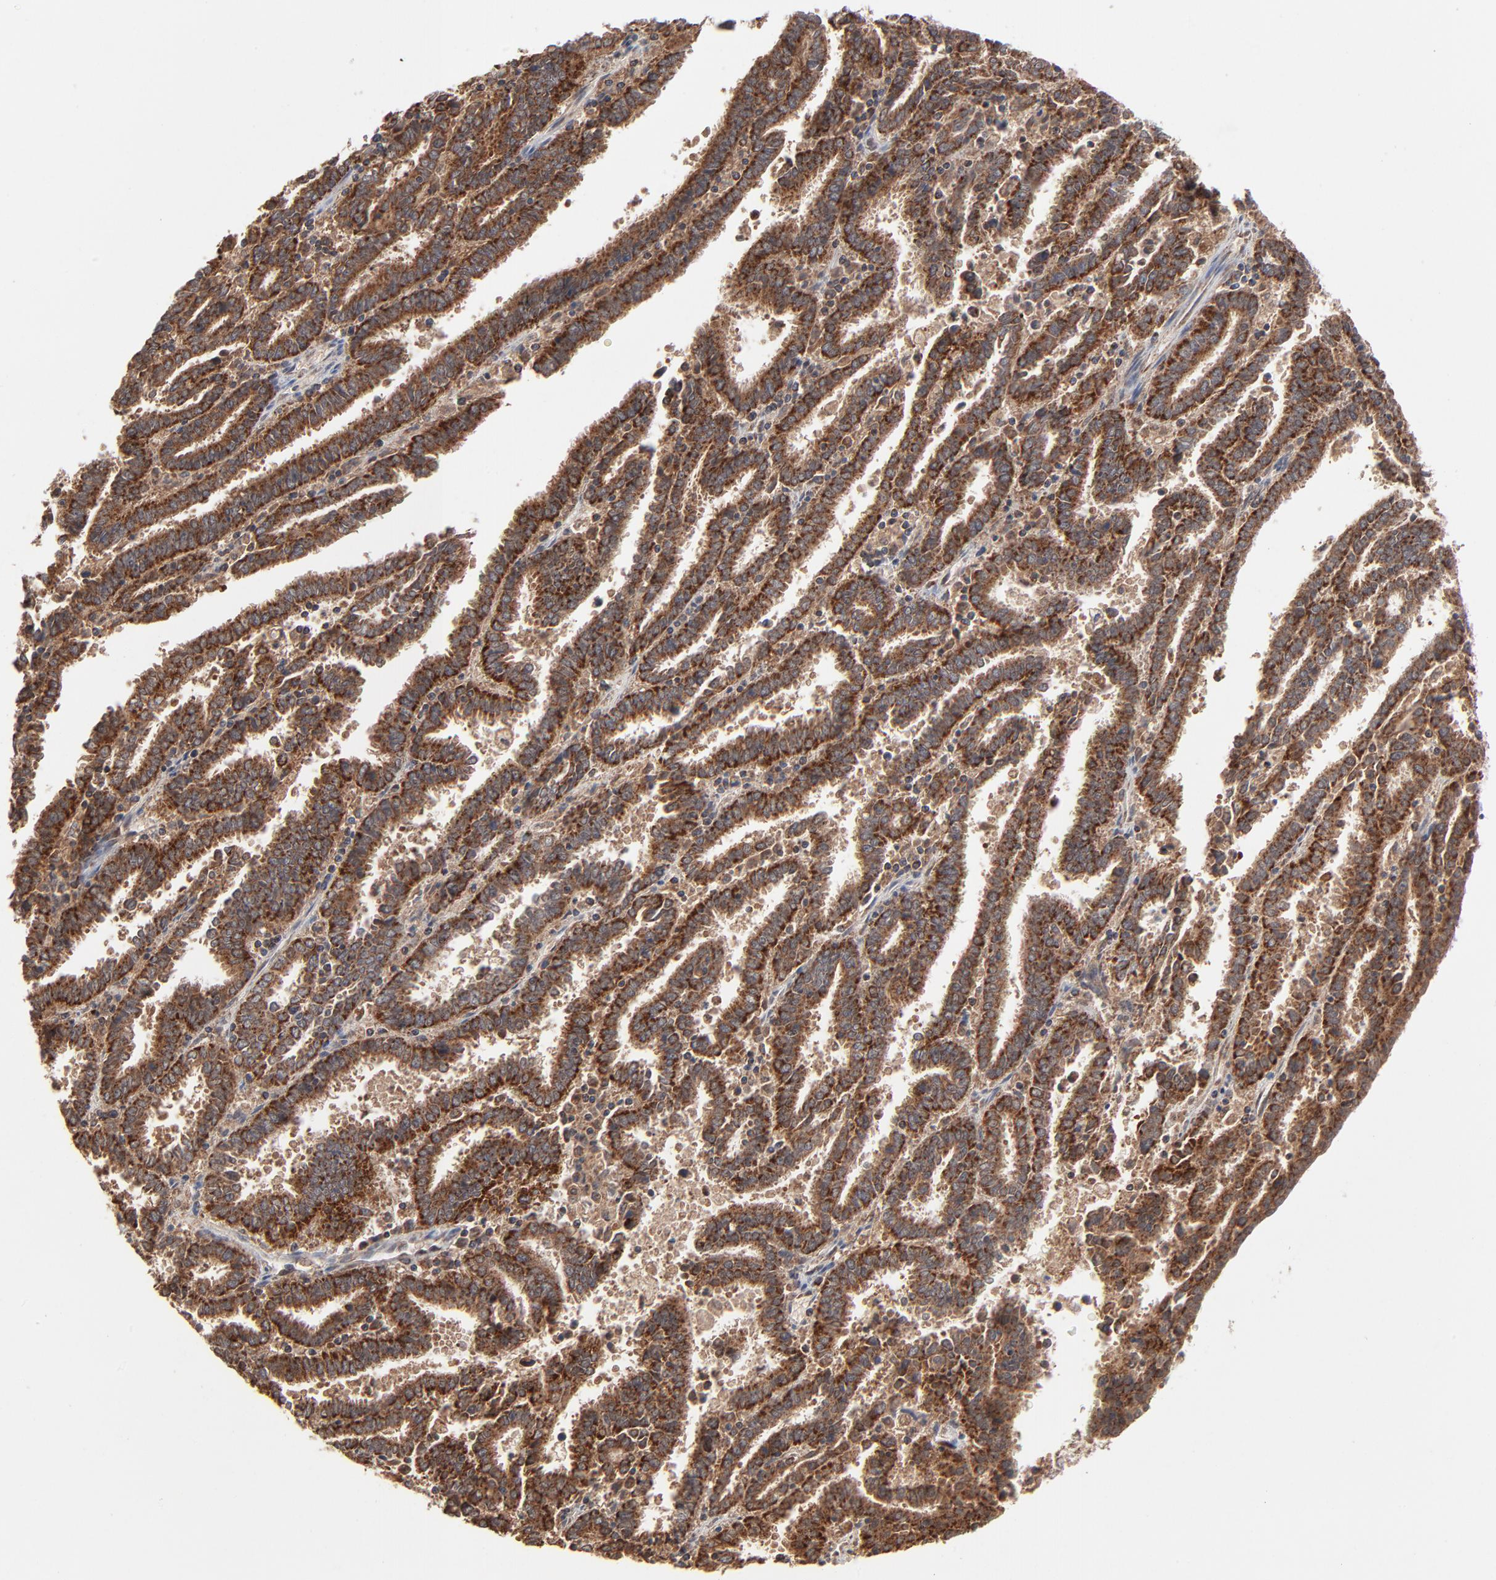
{"staining": {"intensity": "strong", "quantity": ">75%", "location": "cytoplasmic/membranous"}, "tissue": "endometrial cancer", "cell_type": "Tumor cells", "image_type": "cancer", "snomed": [{"axis": "morphology", "description": "Adenocarcinoma, NOS"}, {"axis": "topography", "description": "Uterus"}], "caption": "Adenocarcinoma (endometrial) tissue reveals strong cytoplasmic/membranous staining in approximately >75% of tumor cells, visualized by immunohistochemistry.", "gene": "ABLIM3", "patient": {"sex": "female", "age": 83}}